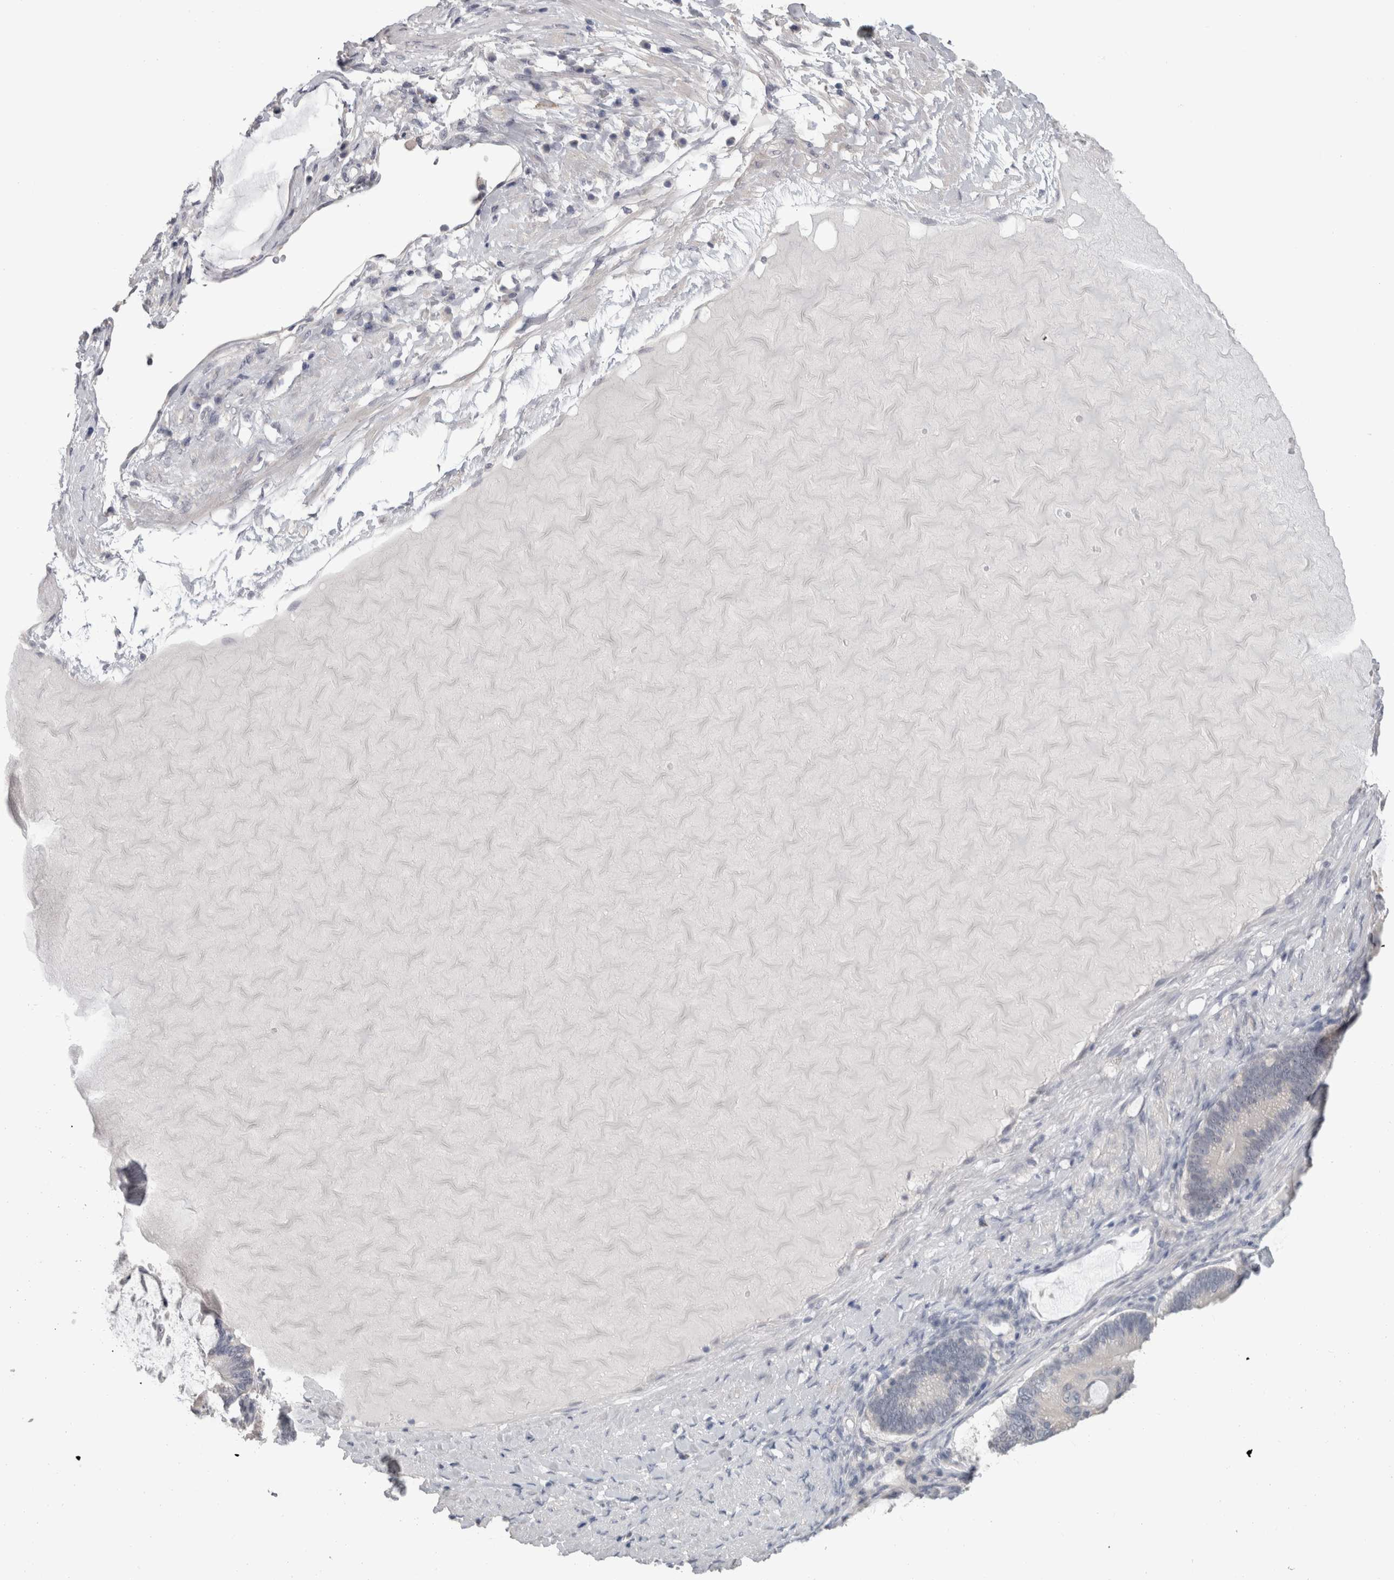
{"staining": {"intensity": "negative", "quantity": "none", "location": "none"}, "tissue": "ovarian cancer", "cell_type": "Tumor cells", "image_type": "cancer", "snomed": [{"axis": "morphology", "description": "Cystadenocarcinoma, mucinous, NOS"}, {"axis": "topography", "description": "Ovary"}], "caption": "This is an immunohistochemistry photomicrograph of human mucinous cystadenocarcinoma (ovarian). There is no expression in tumor cells.", "gene": "FHOD3", "patient": {"sex": "female", "age": 61}}